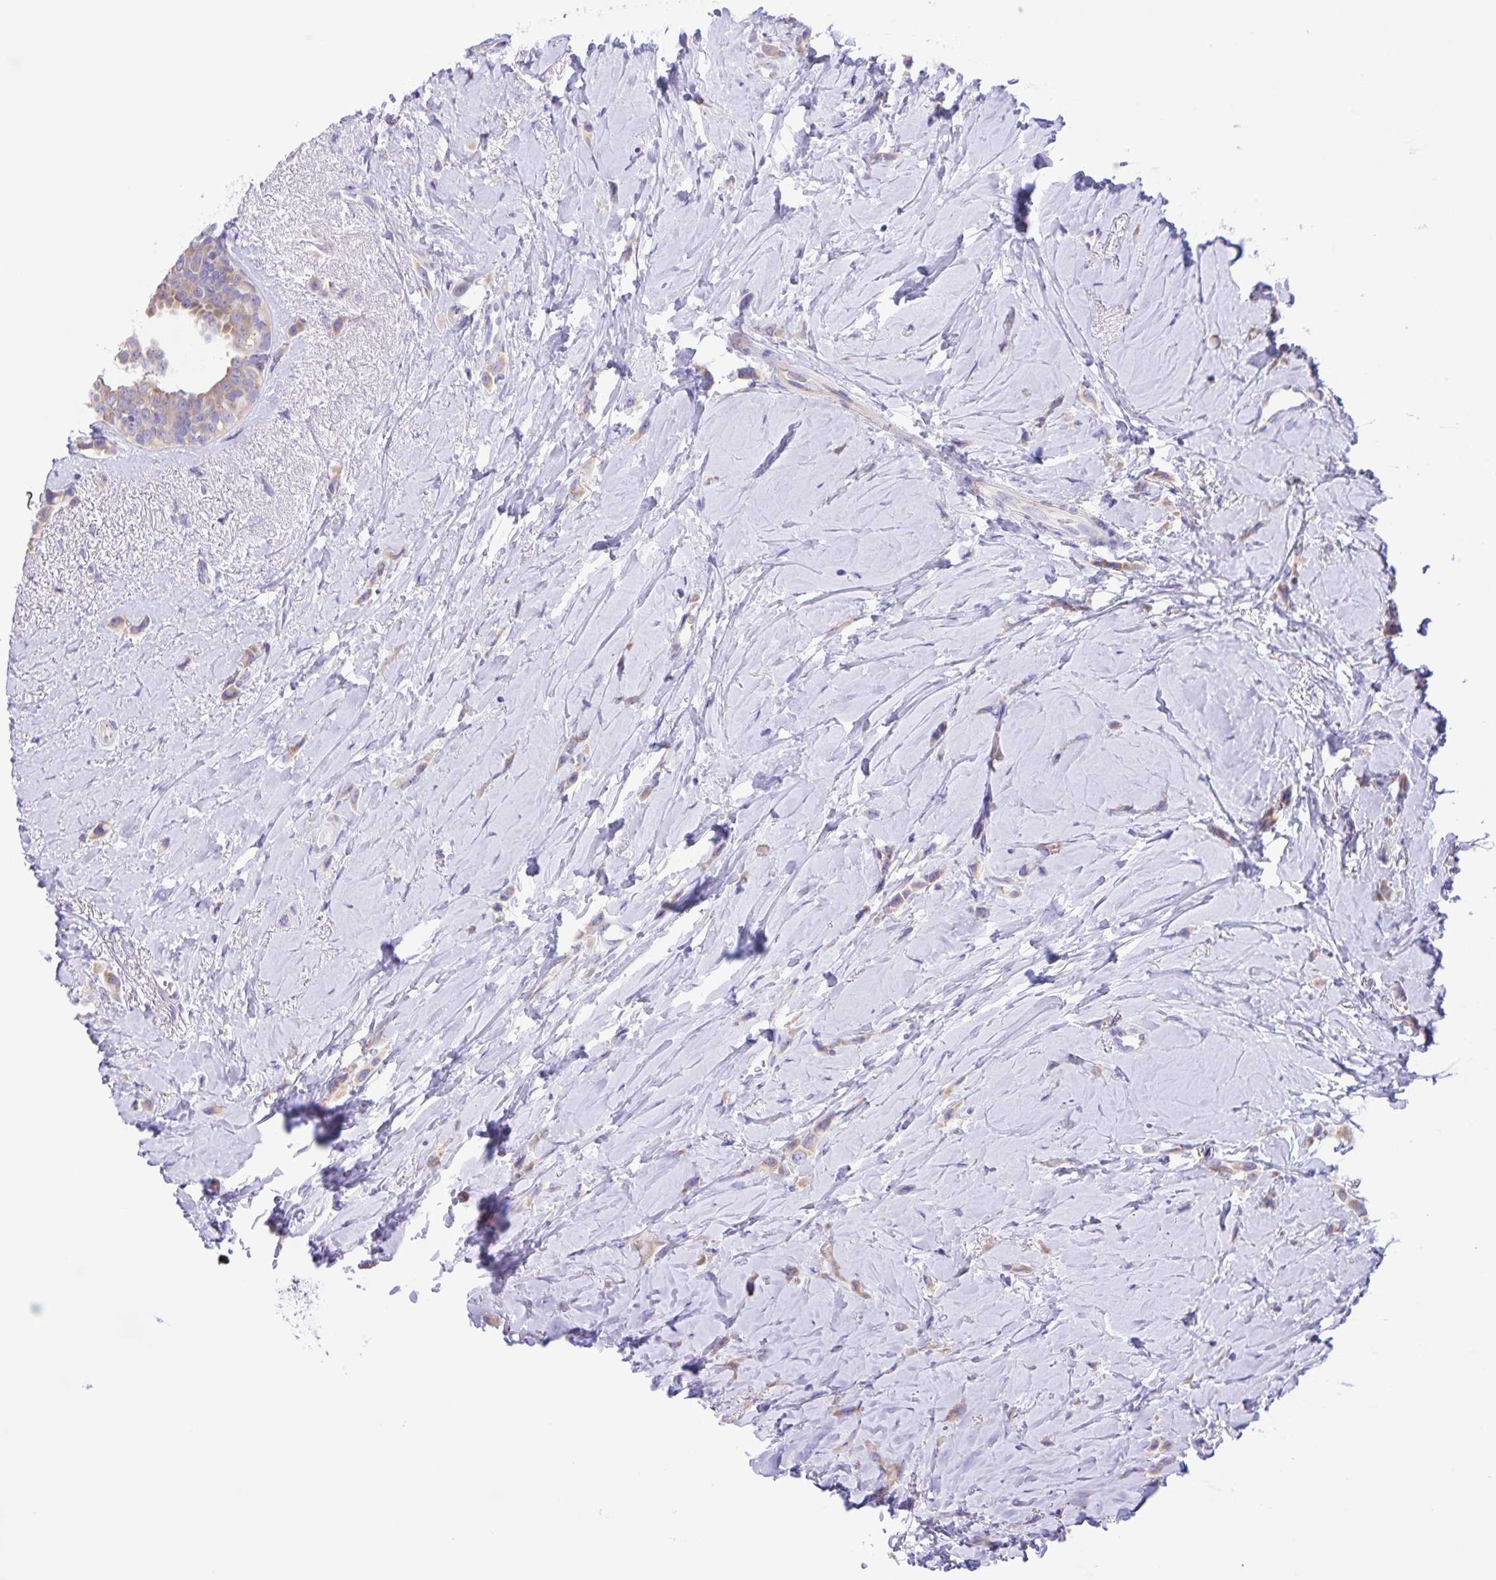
{"staining": {"intensity": "weak", "quantity": "25%-75%", "location": "cytoplasmic/membranous"}, "tissue": "breast cancer", "cell_type": "Tumor cells", "image_type": "cancer", "snomed": [{"axis": "morphology", "description": "Lobular carcinoma"}, {"axis": "topography", "description": "Breast"}], "caption": "Breast cancer tissue demonstrates weak cytoplasmic/membranous positivity in about 25%-75% of tumor cells", "gene": "CAPSL", "patient": {"sex": "female", "age": 66}}